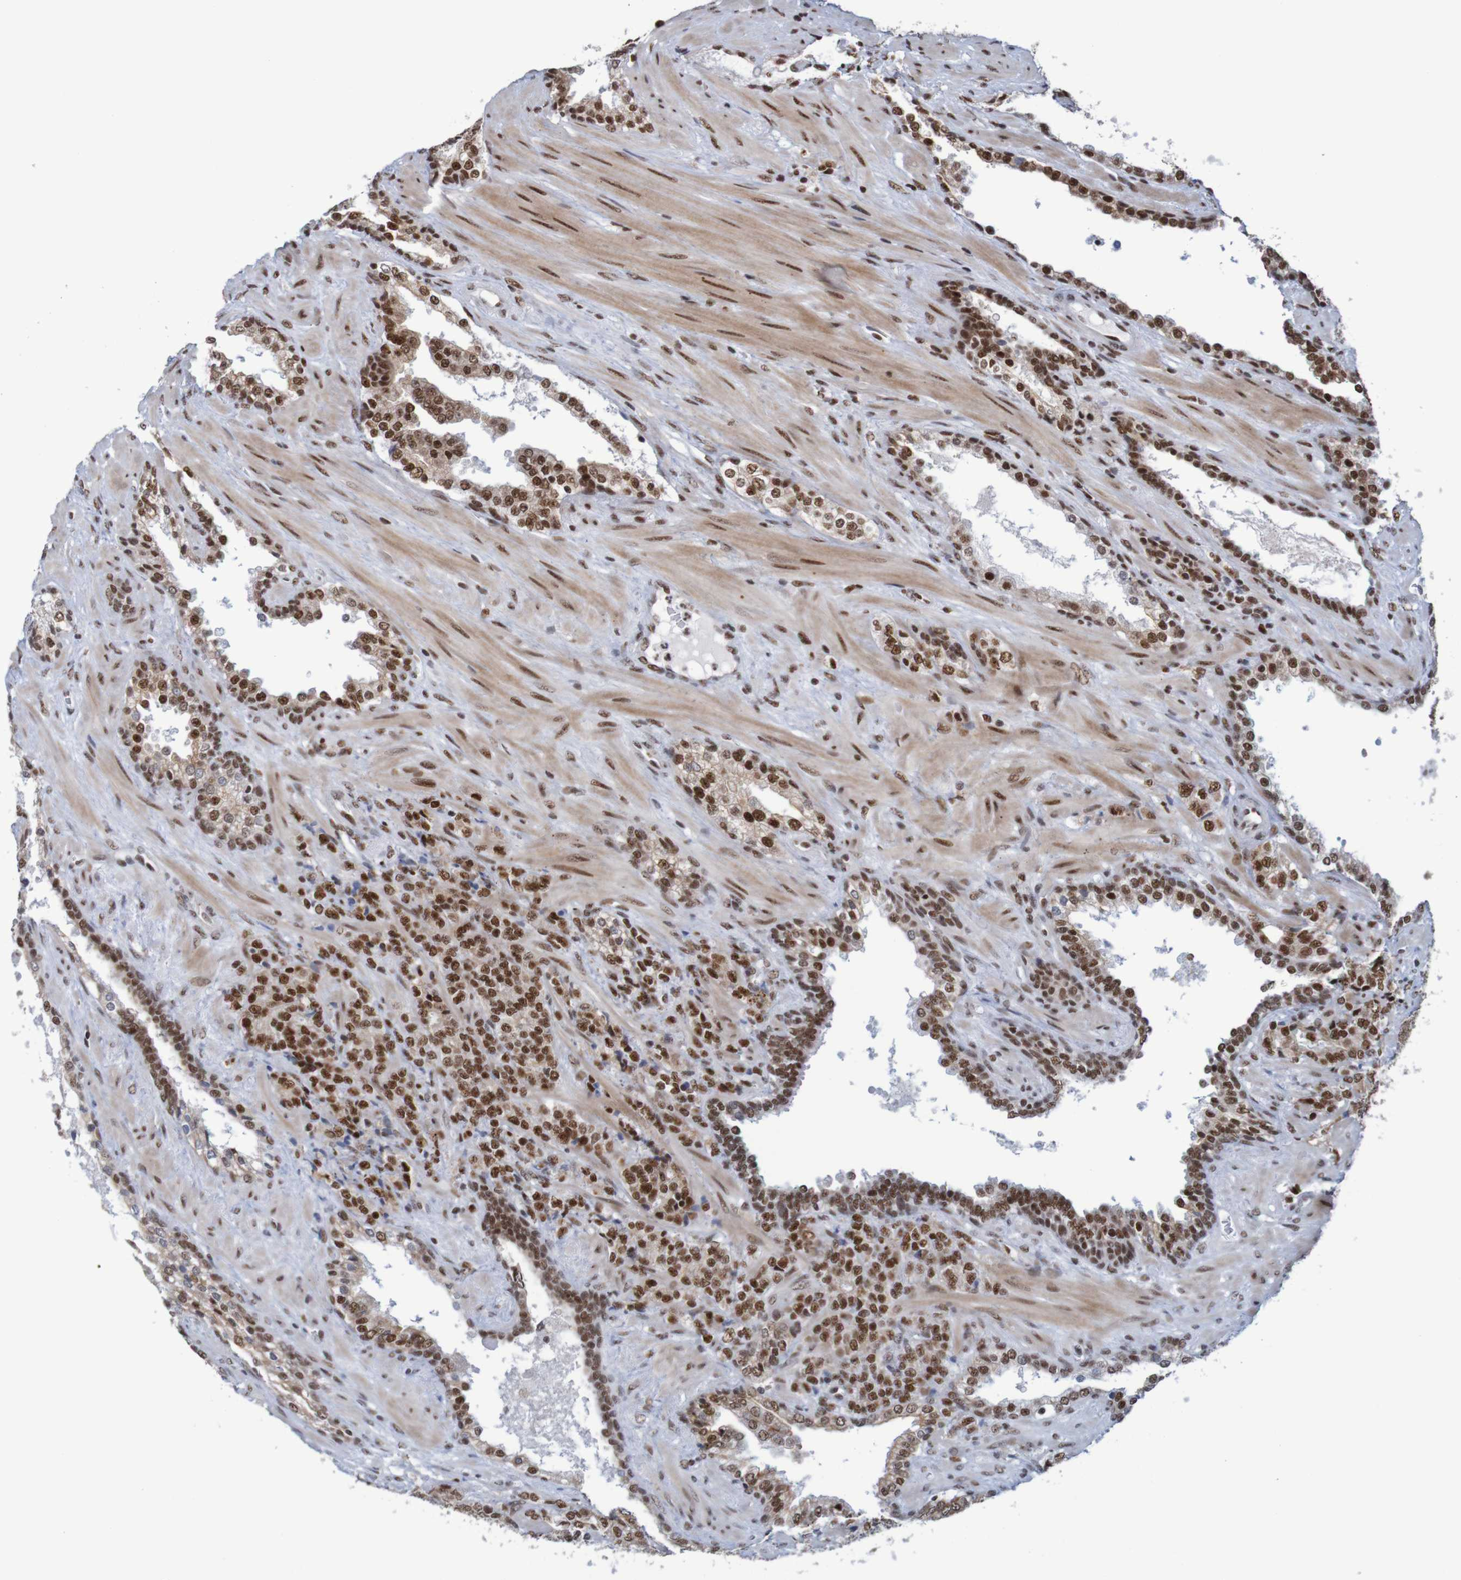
{"staining": {"intensity": "strong", "quantity": ">75%", "location": "nuclear"}, "tissue": "prostate cancer", "cell_type": "Tumor cells", "image_type": "cancer", "snomed": [{"axis": "morphology", "description": "Adenocarcinoma, High grade"}, {"axis": "topography", "description": "Prostate"}], "caption": "An immunohistochemistry (IHC) histopathology image of tumor tissue is shown. Protein staining in brown shows strong nuclear positivity in prostate cancer within tumor cells.", "gene": "THRAP3", "patient": {"sex": "male", "age": 71}}